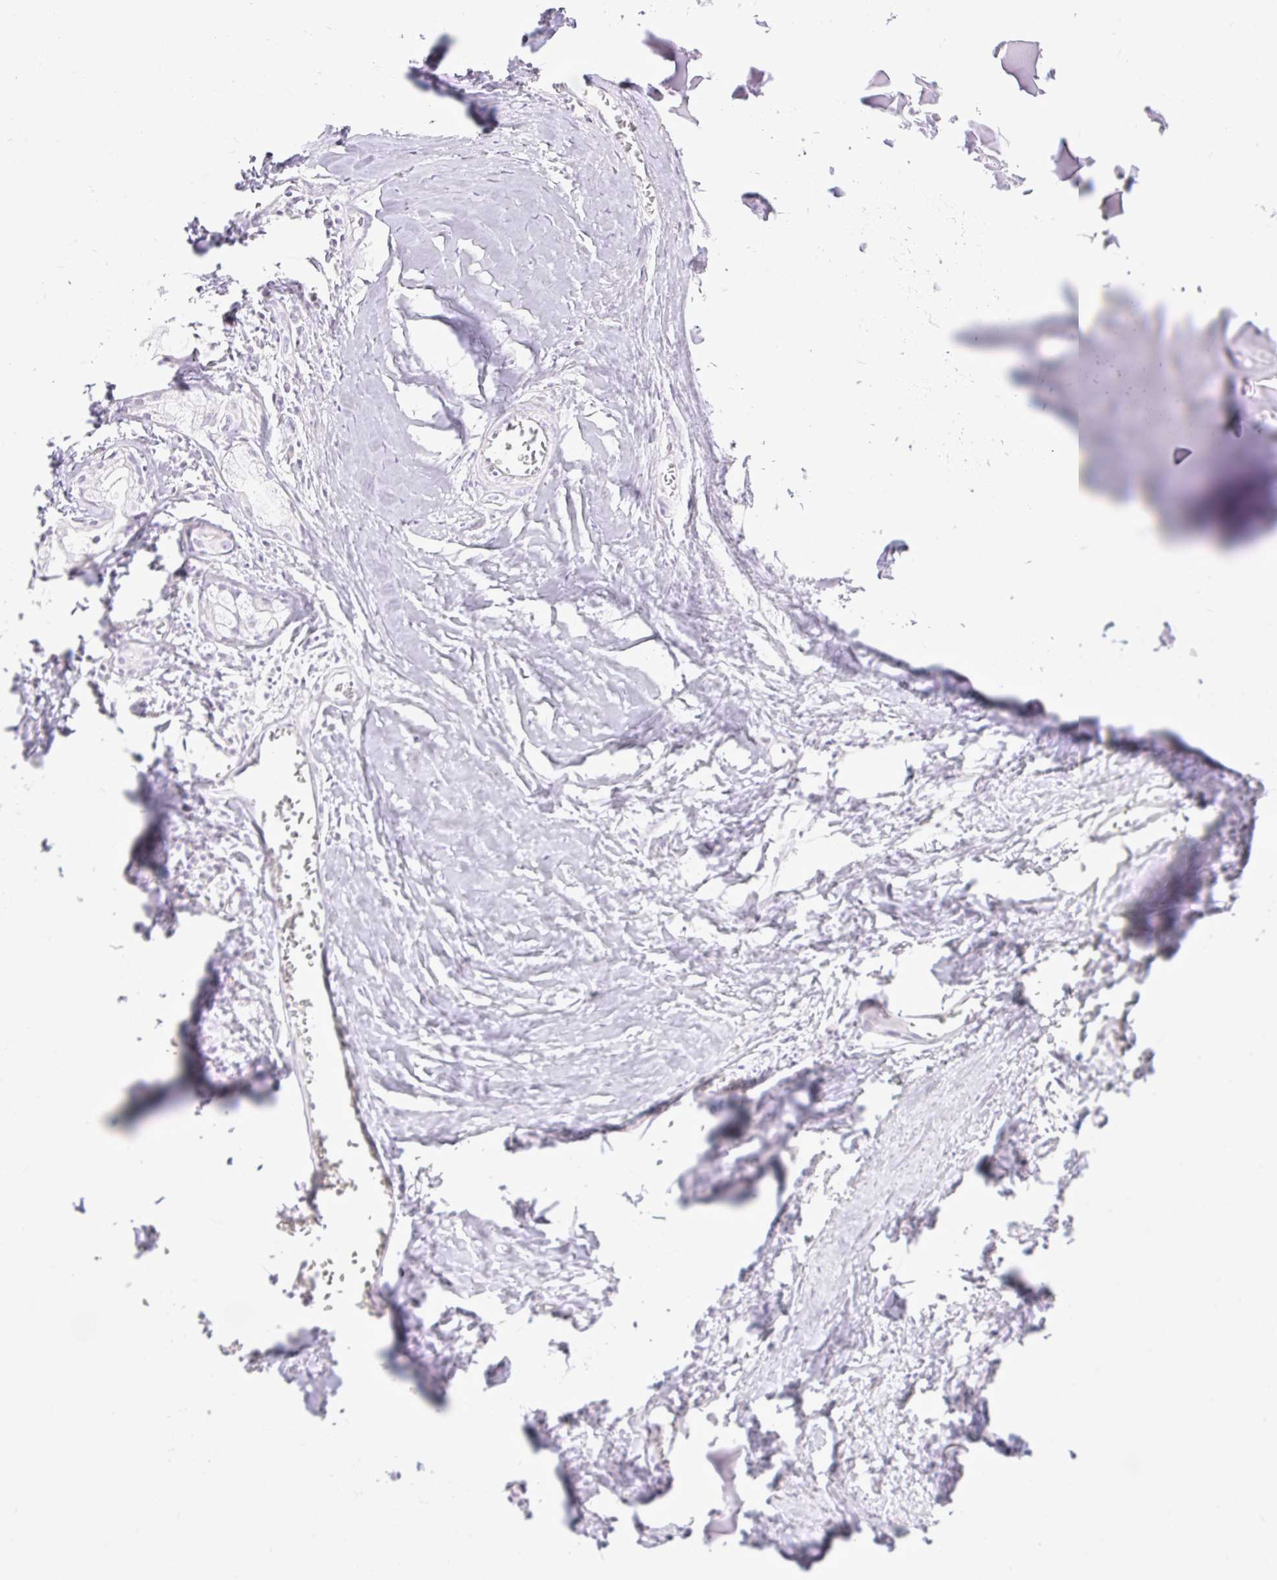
{"staining": {"intensity": "negative", "quantity": "none", "location": "none"}, "tissue": "adipose tissue", "cell_type": "Adipocytes", "image_type": "normal", "snomed": [{"axis": "morphology", "description": "Normal tissue, NOS"}, {"axis": "topography", "description": "Cartilage tissue"}], "caption": "High power microscopy photomicrograph of an immunohistochemistry (IHC) photomicrograph of unremarkable adipose tissue, revealing no significant staining in adipocytes.", "gene": "HEXB", "patient": {"sex": "male", "age": 57}}